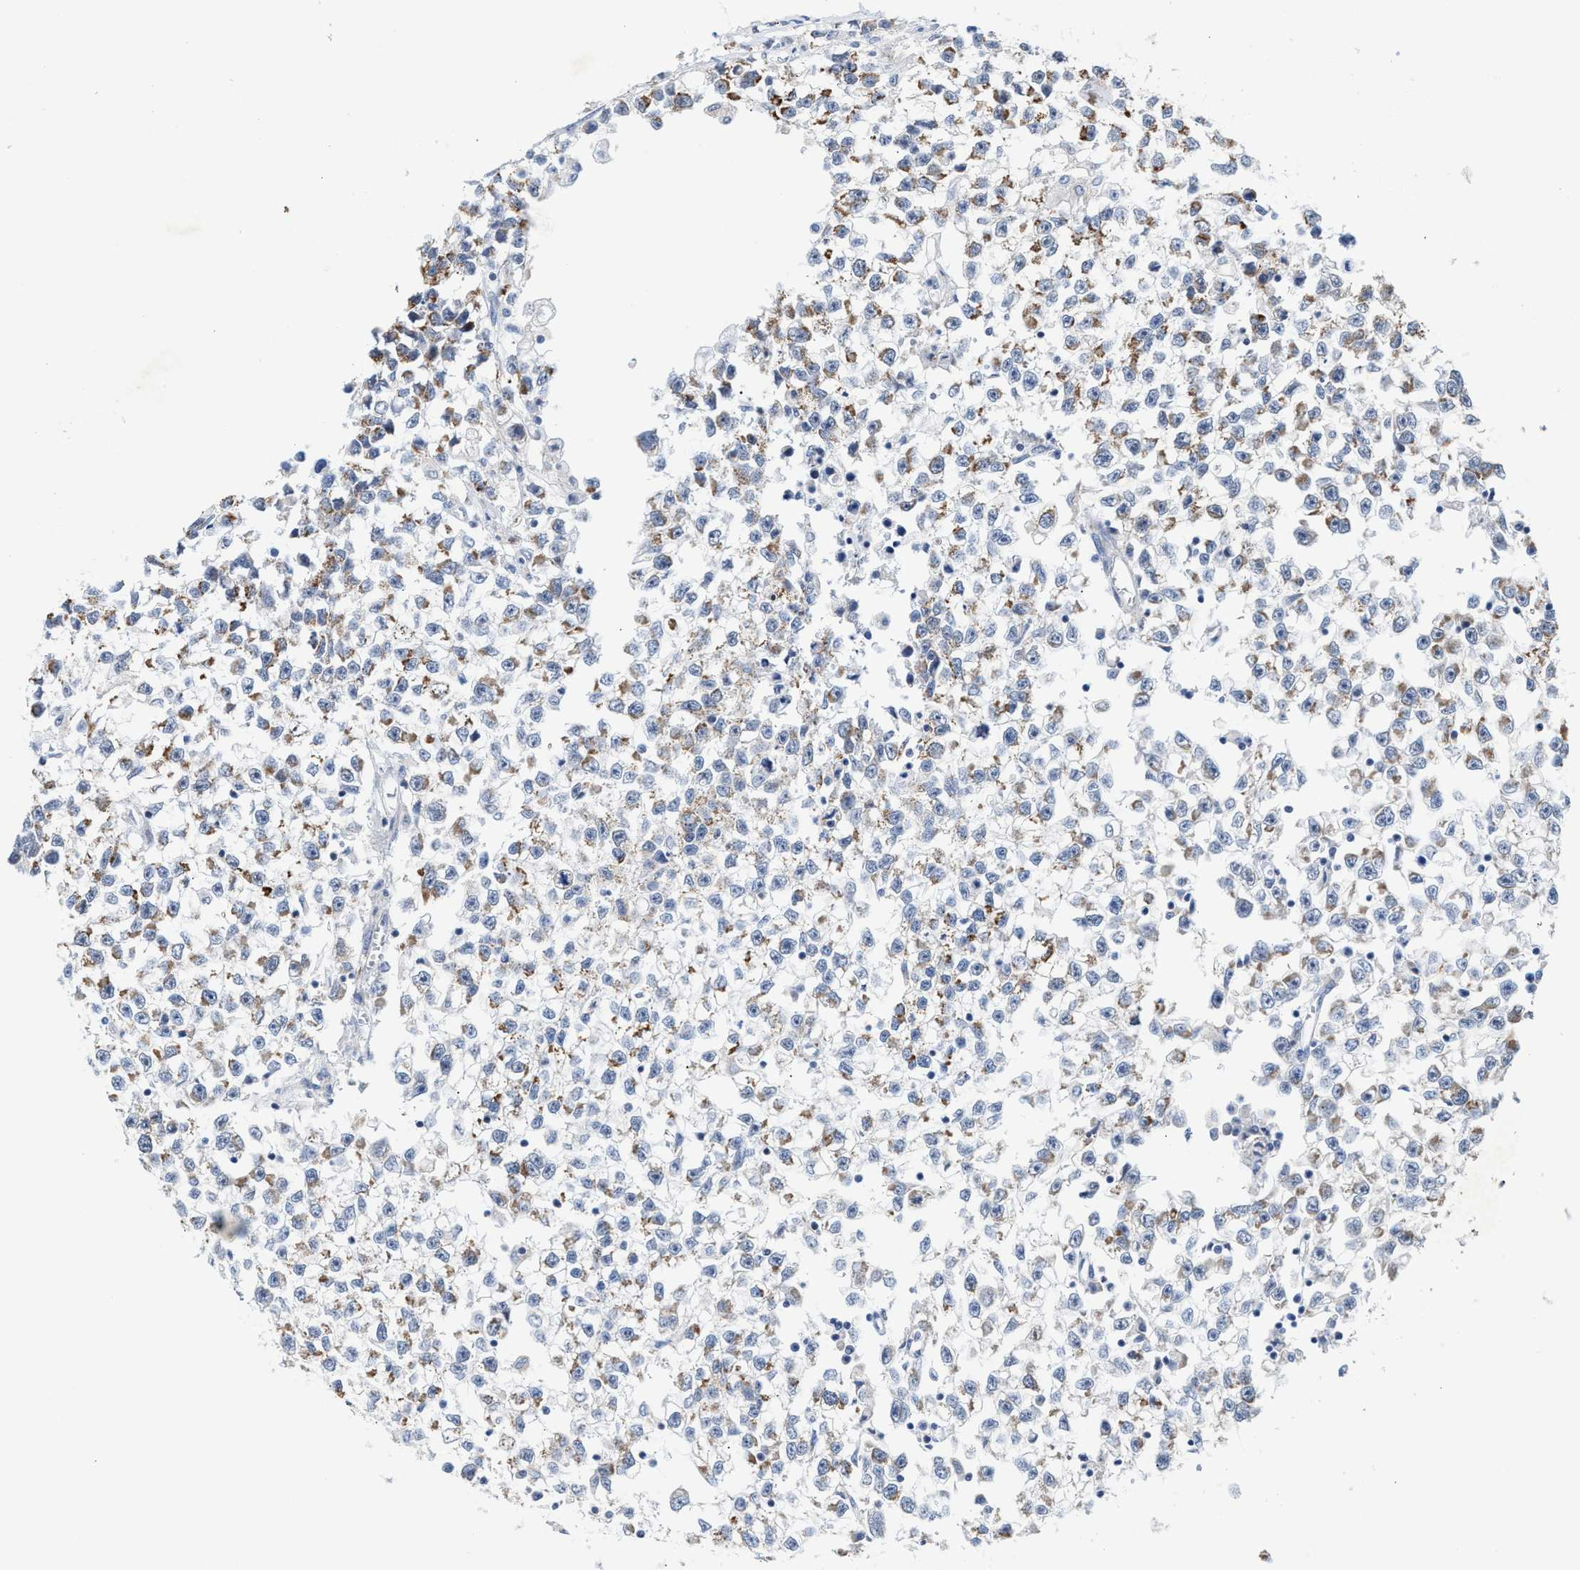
{"staining": {"intensity": "negative", "quantity": "none", "location": "none"}, "tissue": "testis cancer", "cell_type": "Tumor cells", "image_type": "cancer", "snomed": [{"axis": "morphology", "description": "Seminoma, NOS"}, {"axis": "morphology", "description": "Carcinoma, Embryonal, NOS"}, {"axis": "topography", "description": "Testis"}], "caption": "A high-resolution micrograph shows IHC staining of testis cancer (seminoma), which exhibits no significant positivity in tumor cells.", "gene": "JAG1", "patient": {"sex": "male", "age": 51}}